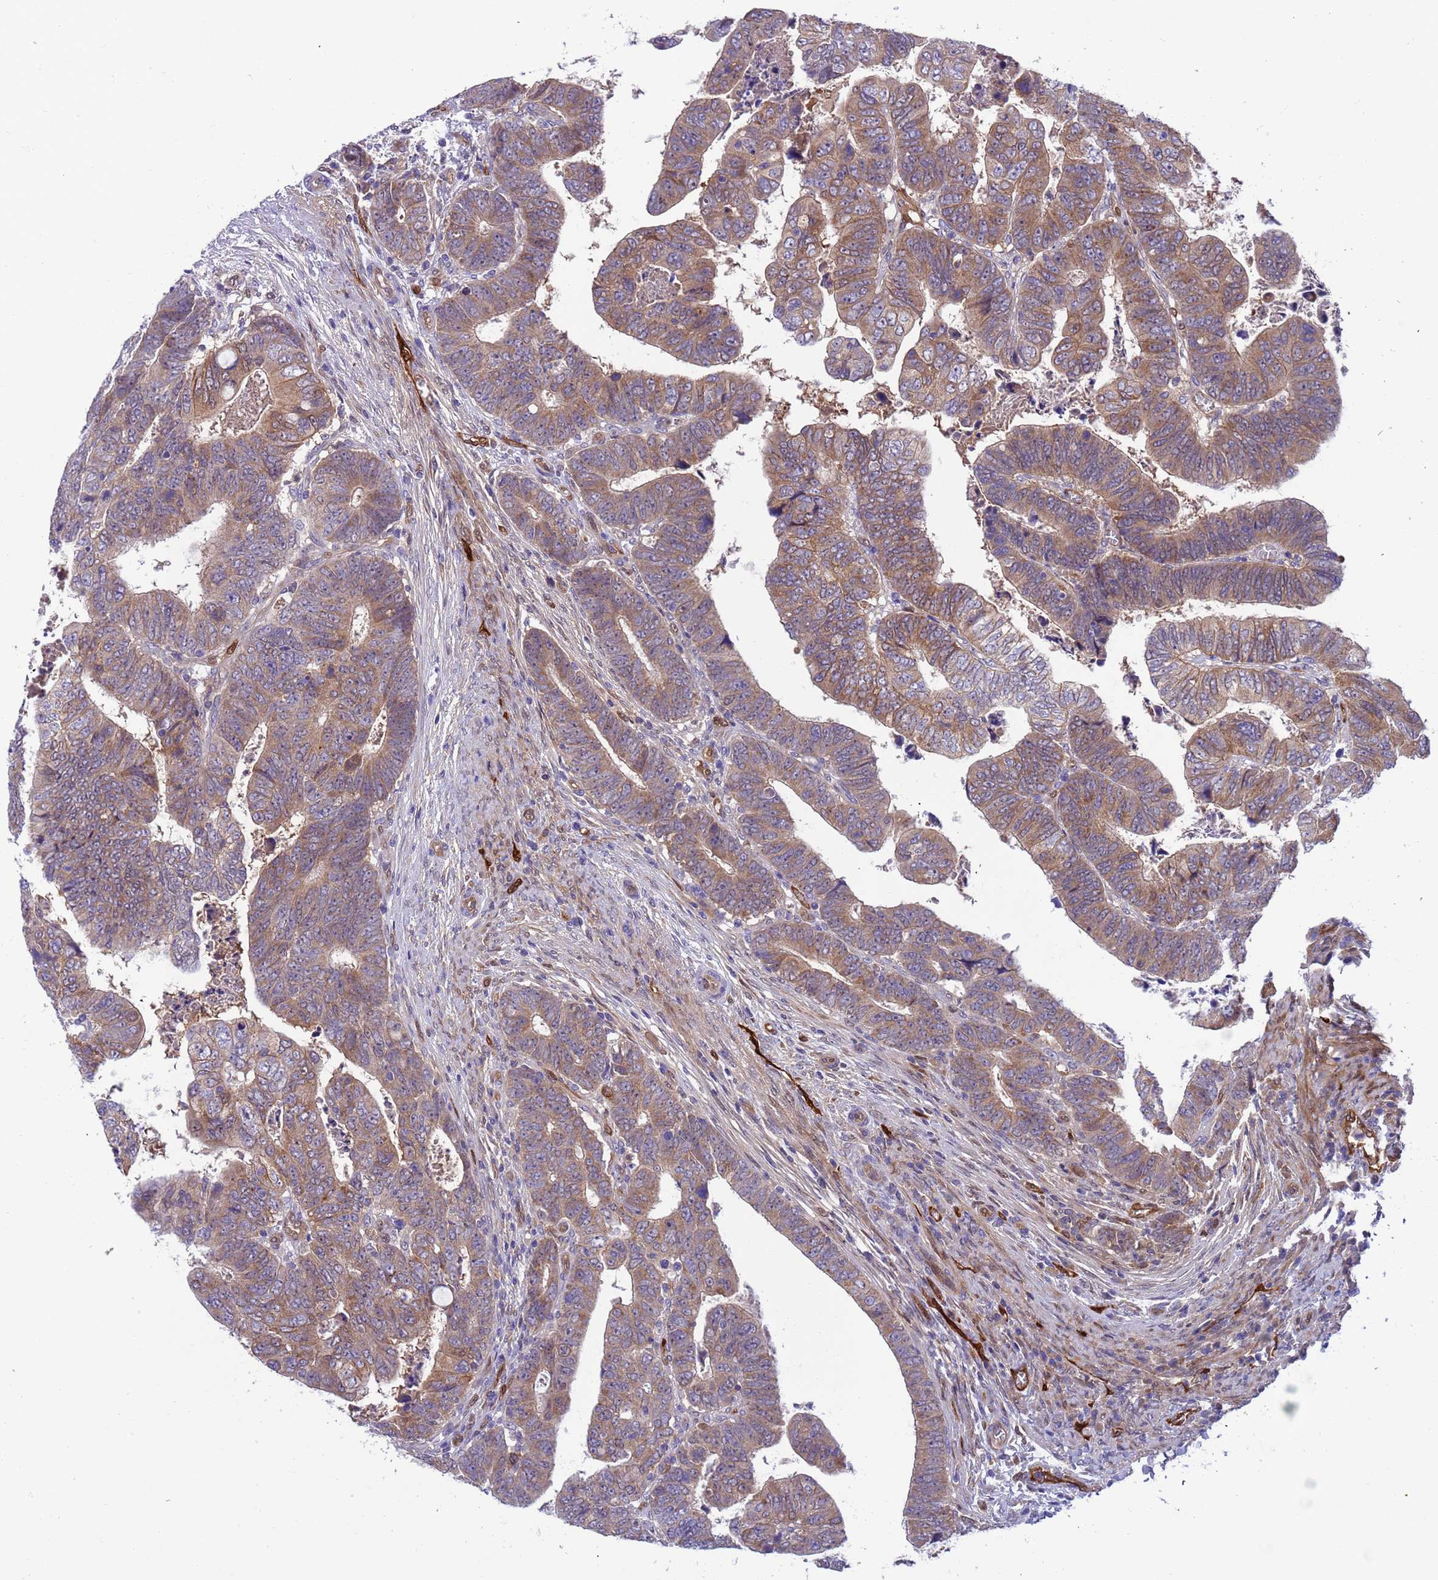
{"staining": {"intensity": "moderate", "quantity": ">75%", "location": "cytoplasmic/membranous"}, "tissue": "colorectal cancer", "cell_type": "Tumor cells", "image_type": "cancer", "snomed": [{"axis": "morphology", "description": "Normal tissue, NOS"}, {"axis": "morphology", "description": "Adenocarcinoma, NOS"}, {"axis": "topography", "description": "Rectum"}], "caption": "IHC image of neoplastic tissue: colorectal cancer (adenocarcinoma) stained using IHC shows medium levels of moderate protein expression localized specifically in the cytoplasmic/membranous of tumor cells, appearing as a cytoplasmic/membranous brown color.", "gene": "FOXRED1", "patient": {"sex": "female", "age": 65}}